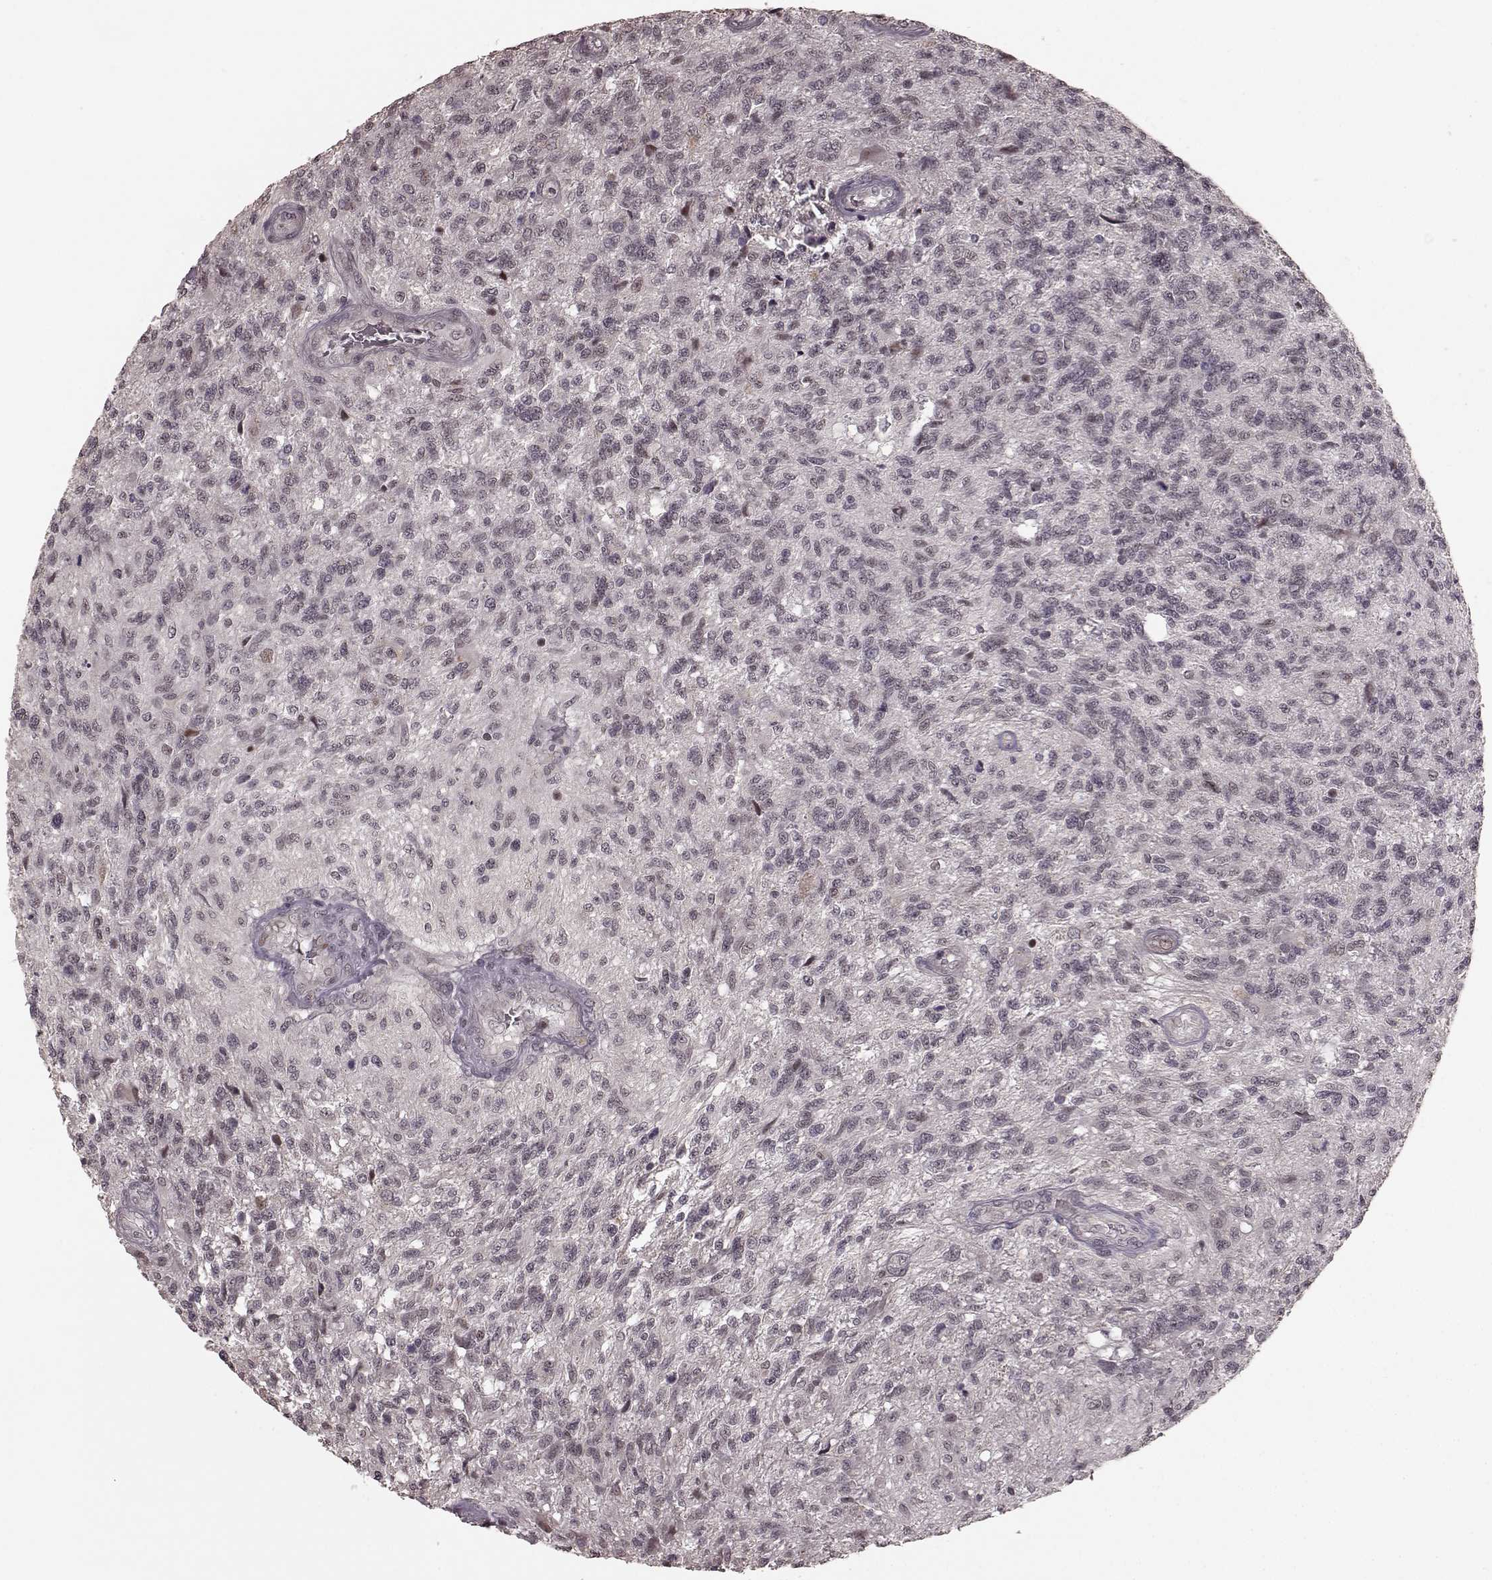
{"staining": {"intensity": "negative", "quantity": "none", "location": "none"}, "tissue": "glioma", "cell_type": "Tumor cells", "image_type": "cancer", "snomed": [{"axis": "morphology", "description": "Glioma, malignant, High grade"}, {"axis": "topography", "description": "Brain"}], "caption": "High magnification brightfield microscopy of glioma stained with DAB (brown) and counterstained with hematoxylin (blue): tumor cells show no significant staining. Brightfield microscopy of IHC stained with DAB (brown) and hematoxylin (blue), captured at high magnification.", "gene": "PLCB4", "patient": {"sex": "male", "age": 56}}